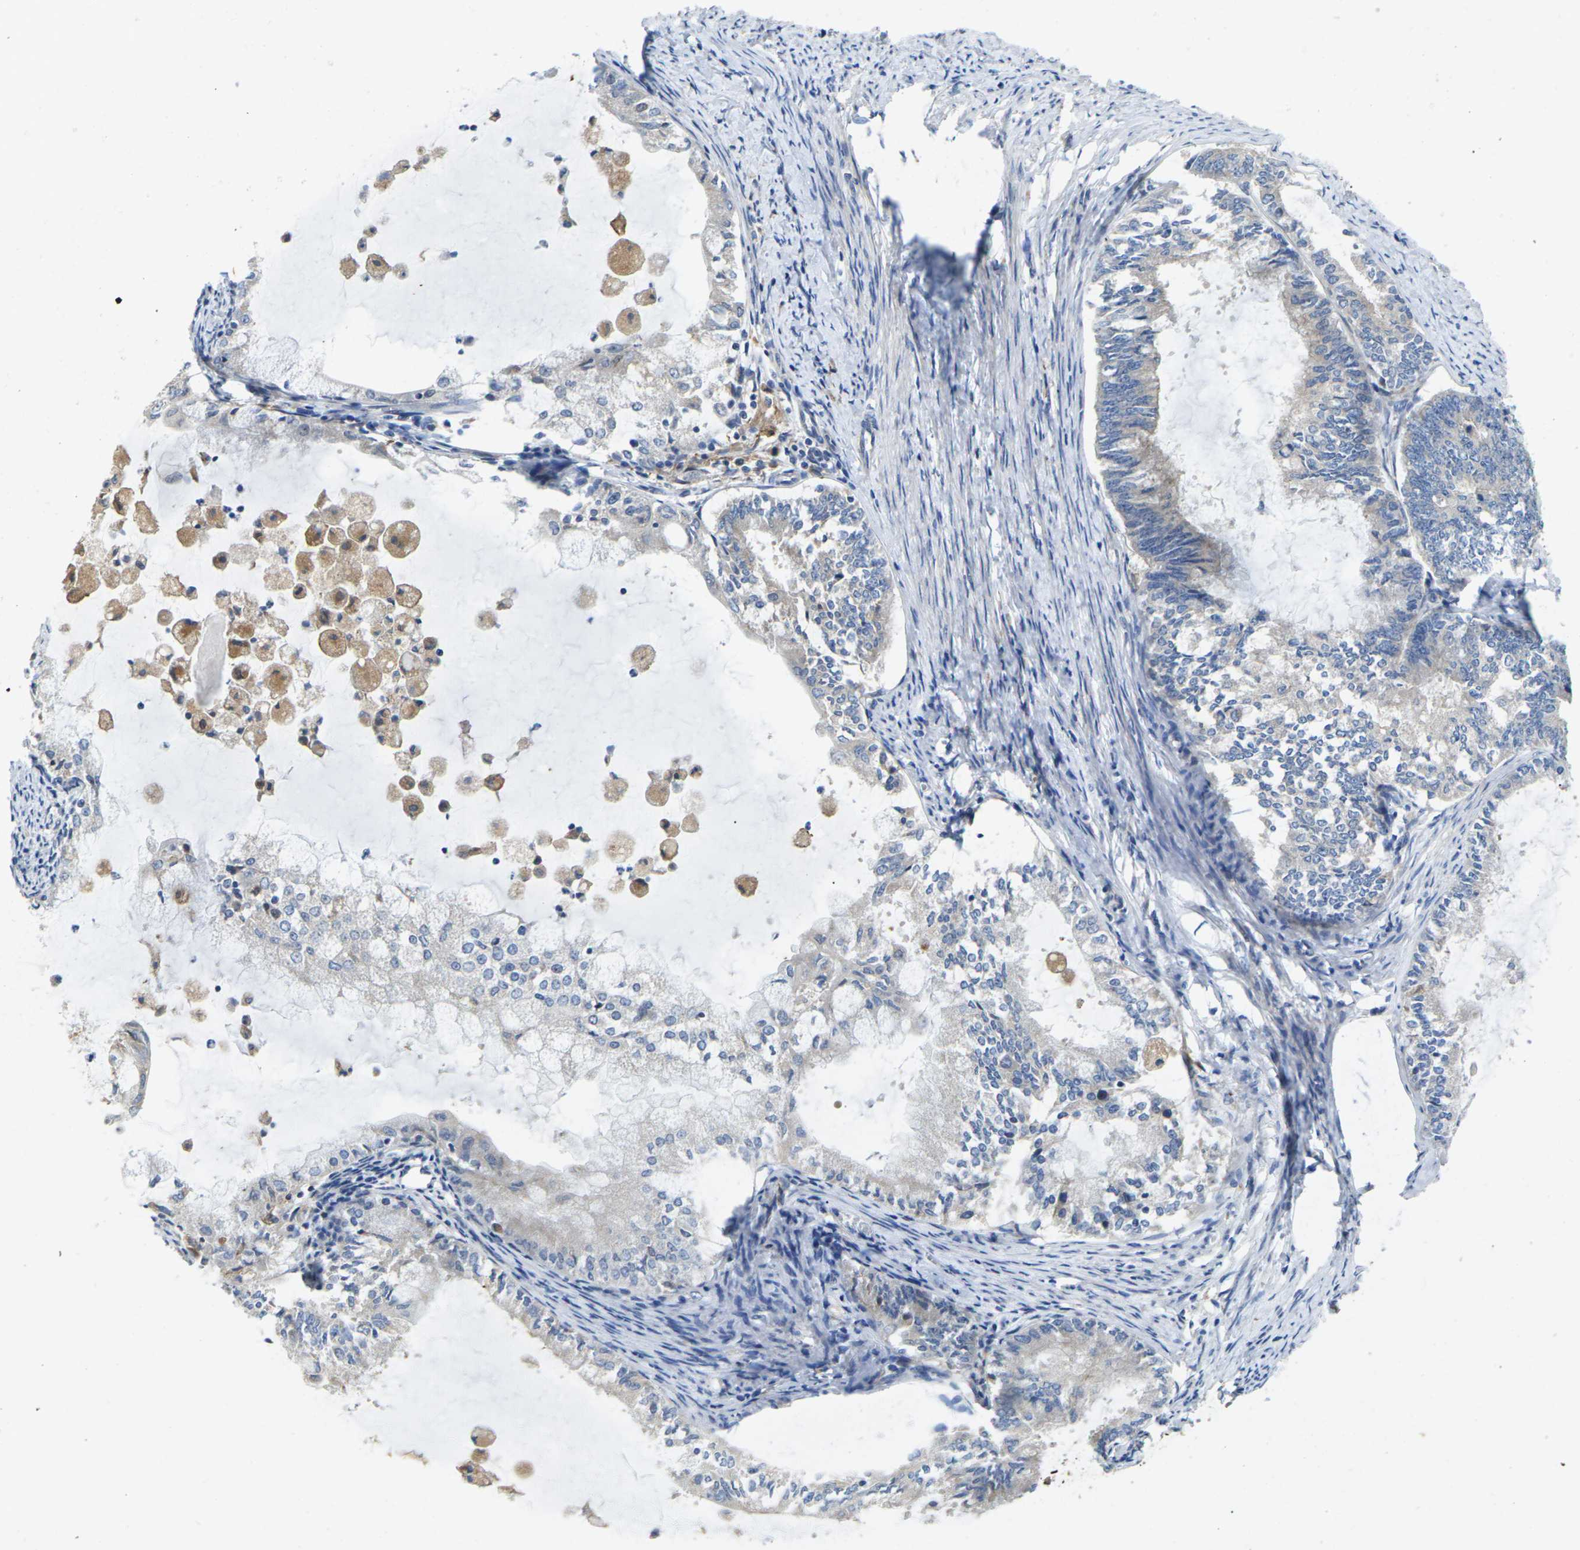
{"staining": {"intensity": "weak", "quantity": "<25%", "location": "cytoplasmic/membranous"}, "tissue": "endometrial cancer", "cell_type": "Tumor cells", "image_type": "cancer", "snomed": [{"axis": "morphology", "description": "Adenocarcinoma, NOS"}, {"axis": "topography", "description": "Endometrium"}], "caption": "The image shows no staining of tumor cells in endometrial cancer (adenocarcinoma).", "gene": "SCNN1A", "patient": {"sex": "female", "age": 86}}